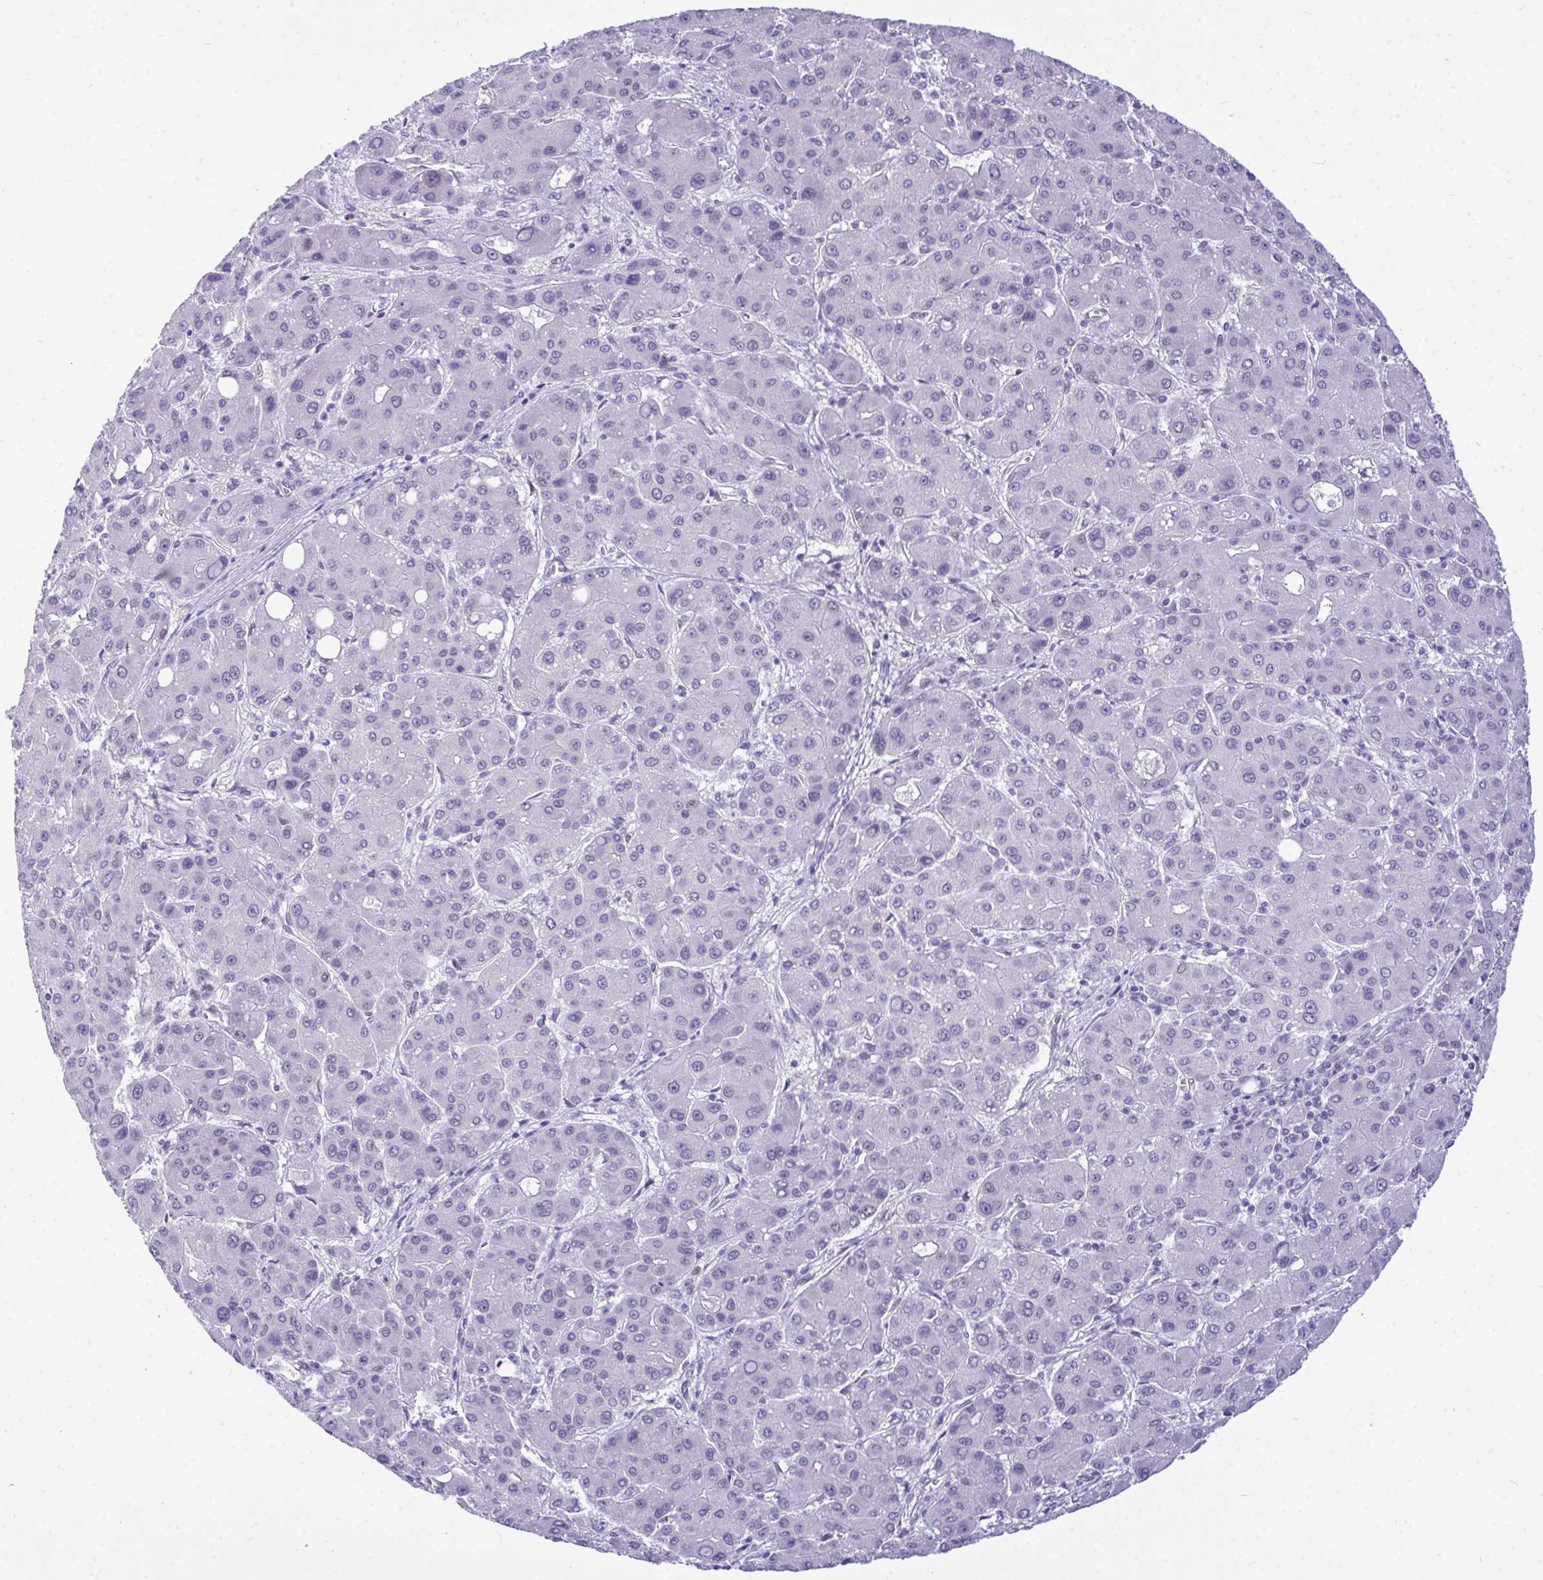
{"staining": {"intensity": "negative", "quantity": "none", "location": "none"}, "tissue": "liver cancer", "cell_type": "Tumor cells", "image_type": "cancer", "snomed": [{"axis": "morphology", "description": "Carcinoma, Hepatocellular, NOS"}, {"axis": "topography", "description": "Liver"}], "caption": "Immunohistochemistry (IHC) of liver cancer (hepatocellular carcinoma) reveals no positivity in tumor cells. (DAB (3,3'-diaminobenzidine) IHC visualized using brightfield microscopy, high magnification).", "gene": "TEAD4", "patient": {"sex": "male", "age": 55}}